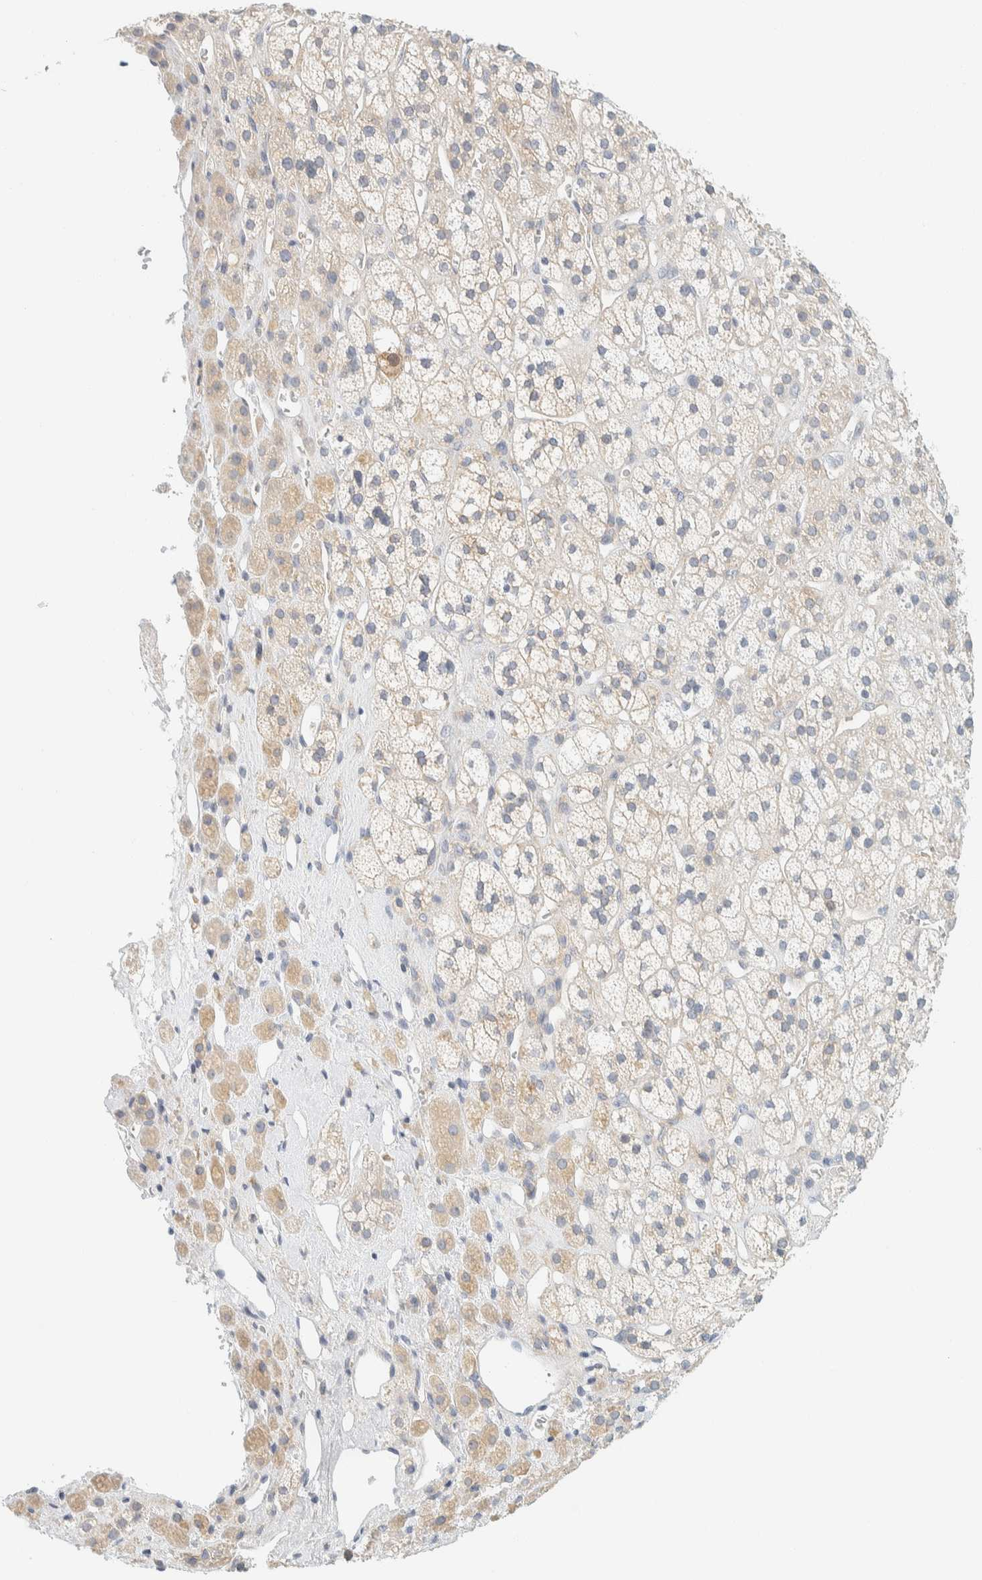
{"staining": {"intensity": "weak", "quantity": "25%-75%", "location": "cytoplasmic/membranous"}, "tissue": "adrenal gland", "cell_type": "Glandular cells", "image_type": "normal", "snomed": [{"axis": "morphology", "description": "Normal tissue, NOS"}, {"axis": "topography", "description": "Adrenal gland"}], "caption": "Immunohistochemistry photomicrograph of unremarkable adrenal gland stained for a protein (brown), which reveals low levels of weak cytoplasmic/membranous staining in about 25%-75% of glandular cells.", "gene": "AARSD1", "patient": {"sex": "male", "age": 56}}